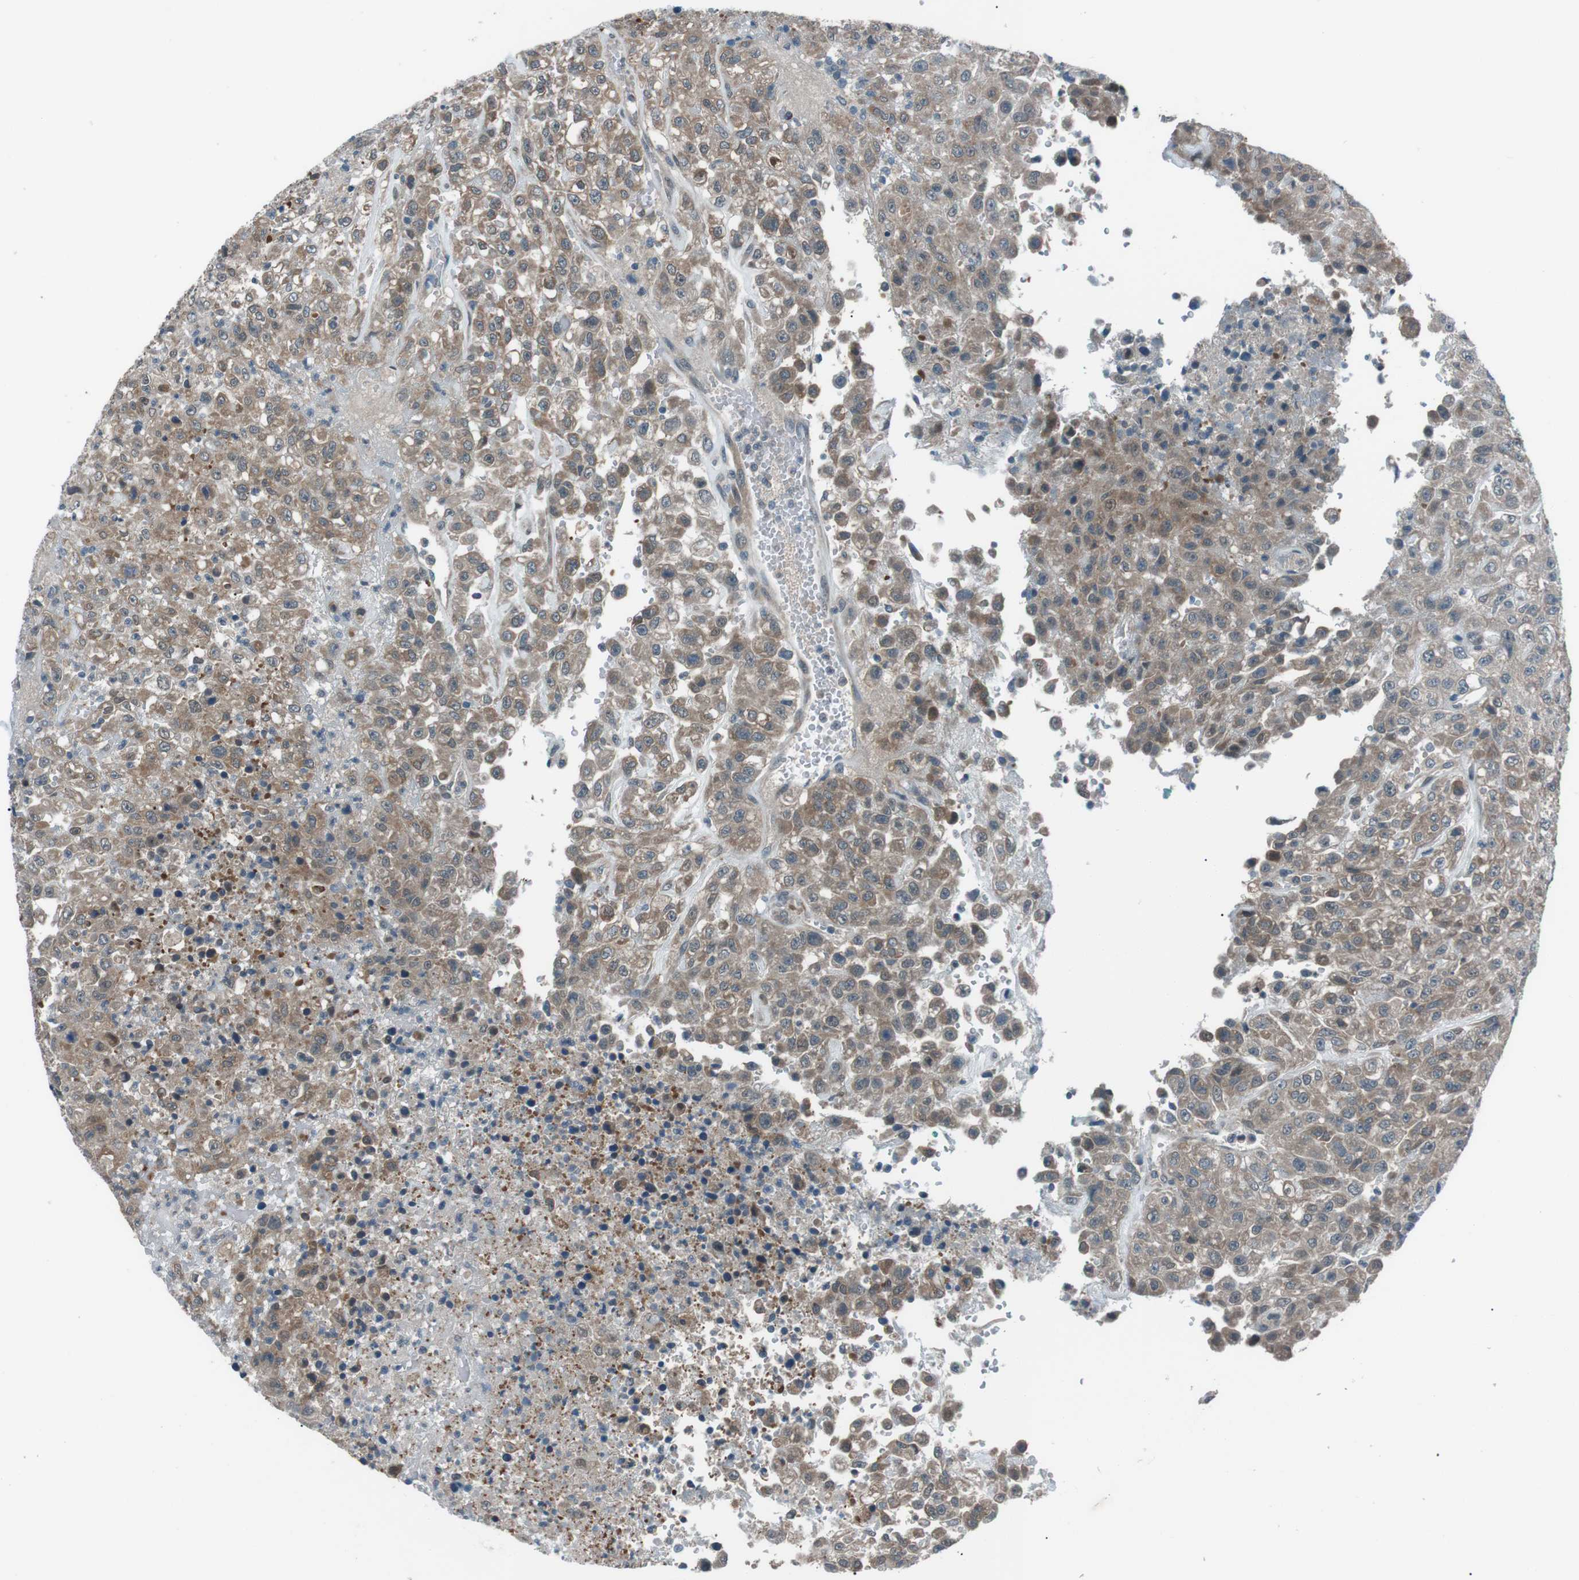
{"staining": {"intensity": "weak", "quantity": ">75%", "location": "cytoplasmic/membranous"}, "tissue": "urothelial cancer", "cell_type": "Tumor cells", "image_type": "cancer", "snomed": [{"axis": "morphology", "description": "Urothelial carcinoma, High grade"}, {"axis": "topography", "description": "Urinary bladder"}], "caption": "Immunohistochemical staining of human urothelial cancer shows low levels of weak cytoplasmic/membranous protein positivity in approximately >75% of tumor cells.", "gene": "LRIG2", "patient": {"sex": "male", "age": 46}}